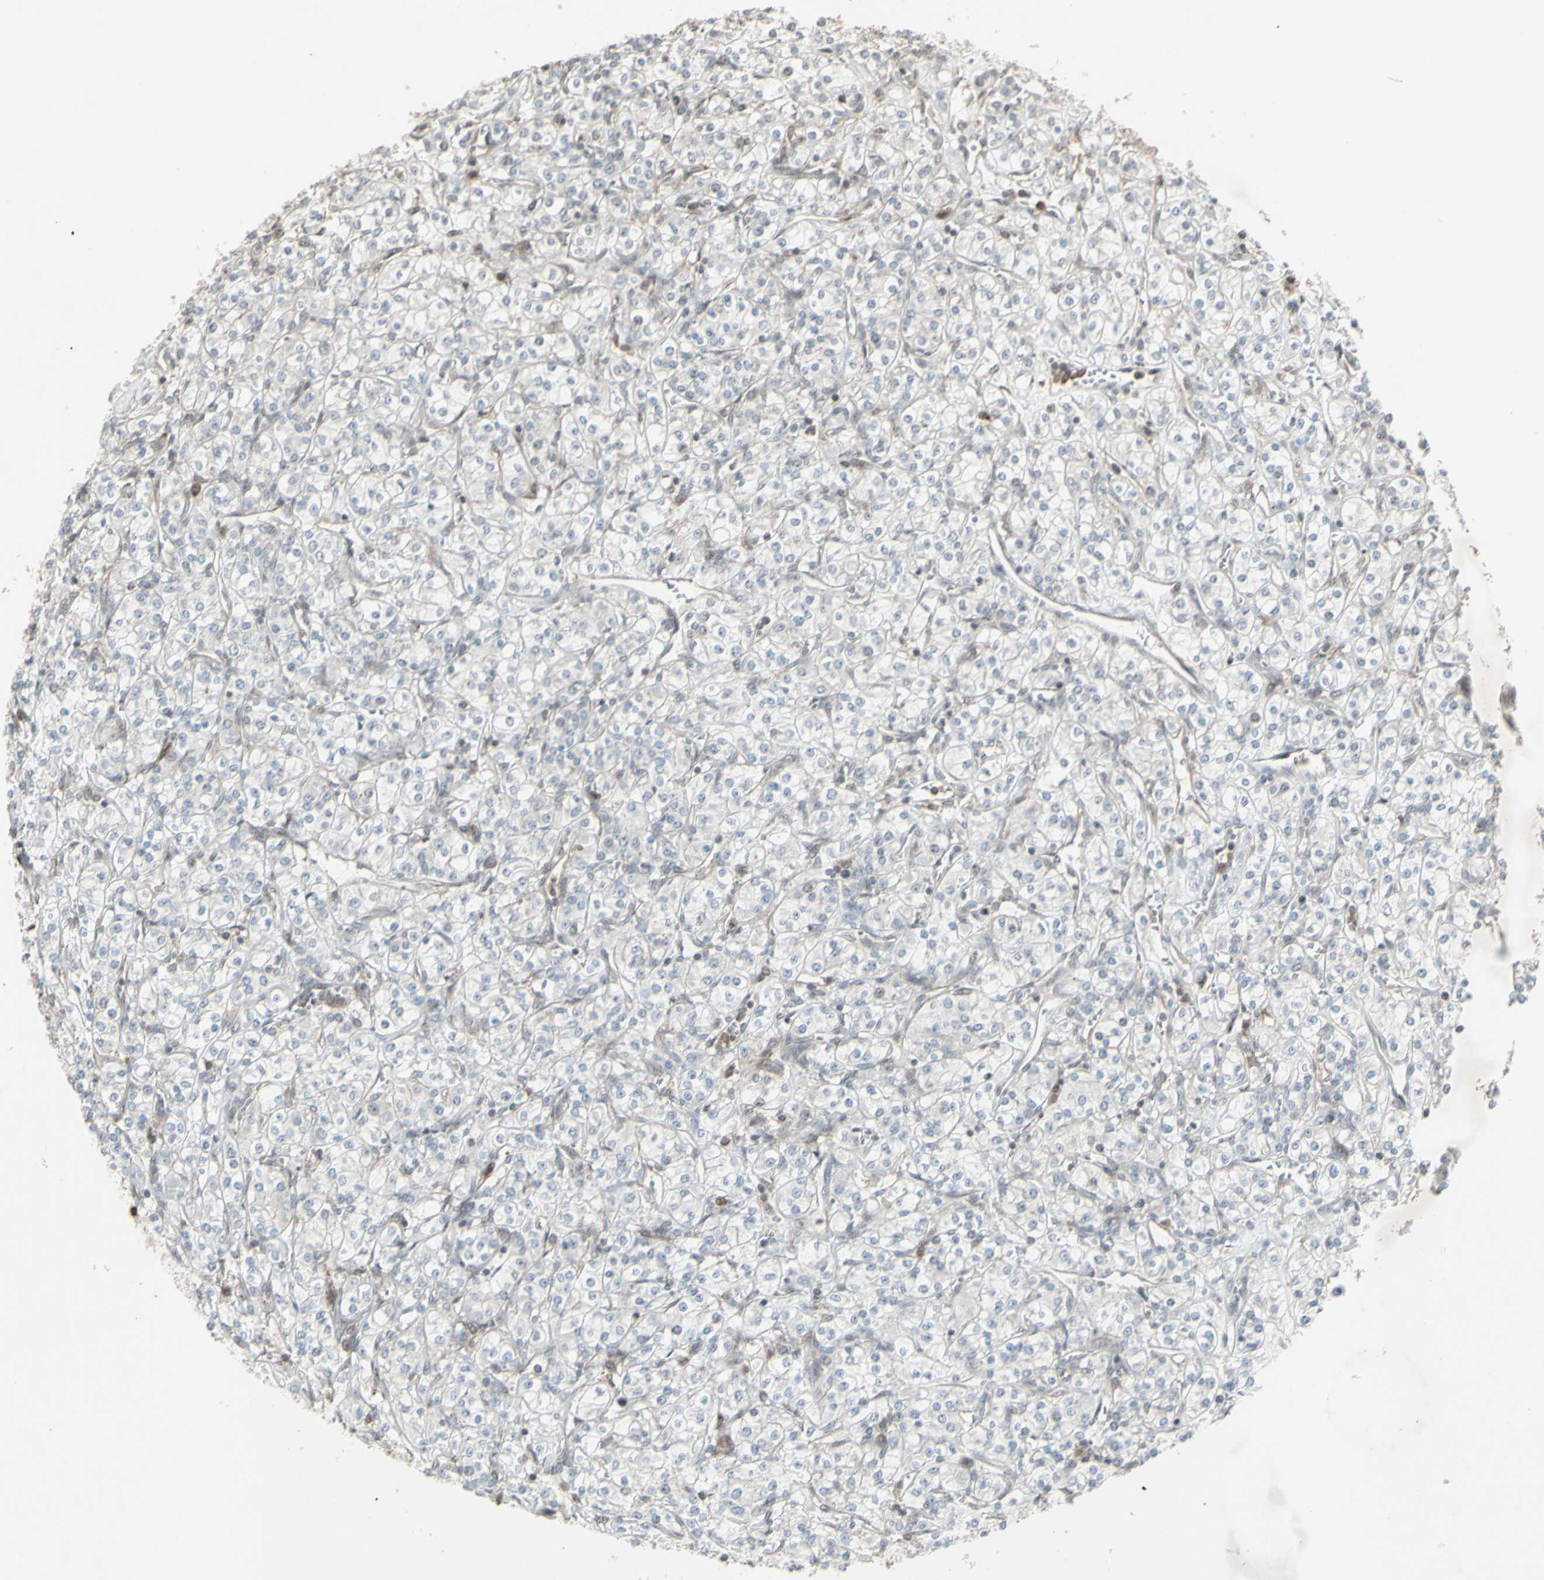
{"staining": {"intensity": "negative", "quantity": "none", "location": "none"}, "tissue": "renal cancer", "cell_type": "Tumor cells", "image_type": "cancer", "snomed": [{"axis": "morphology", "description": "Adenocarcinoma, NOS"}, {"axis": "topography", "description": "Kidney"}], "caption": "Immunohistochemistry photomicrograph of neoplastic tissue: renal cancer (adenocarcinoma) stained with DAB (3,3'-diaminobenzidine) demonstrates no significant protein positivity in tumor cells.", "gene": "CD33", "patient": {"sex": "male", "age": 77}}